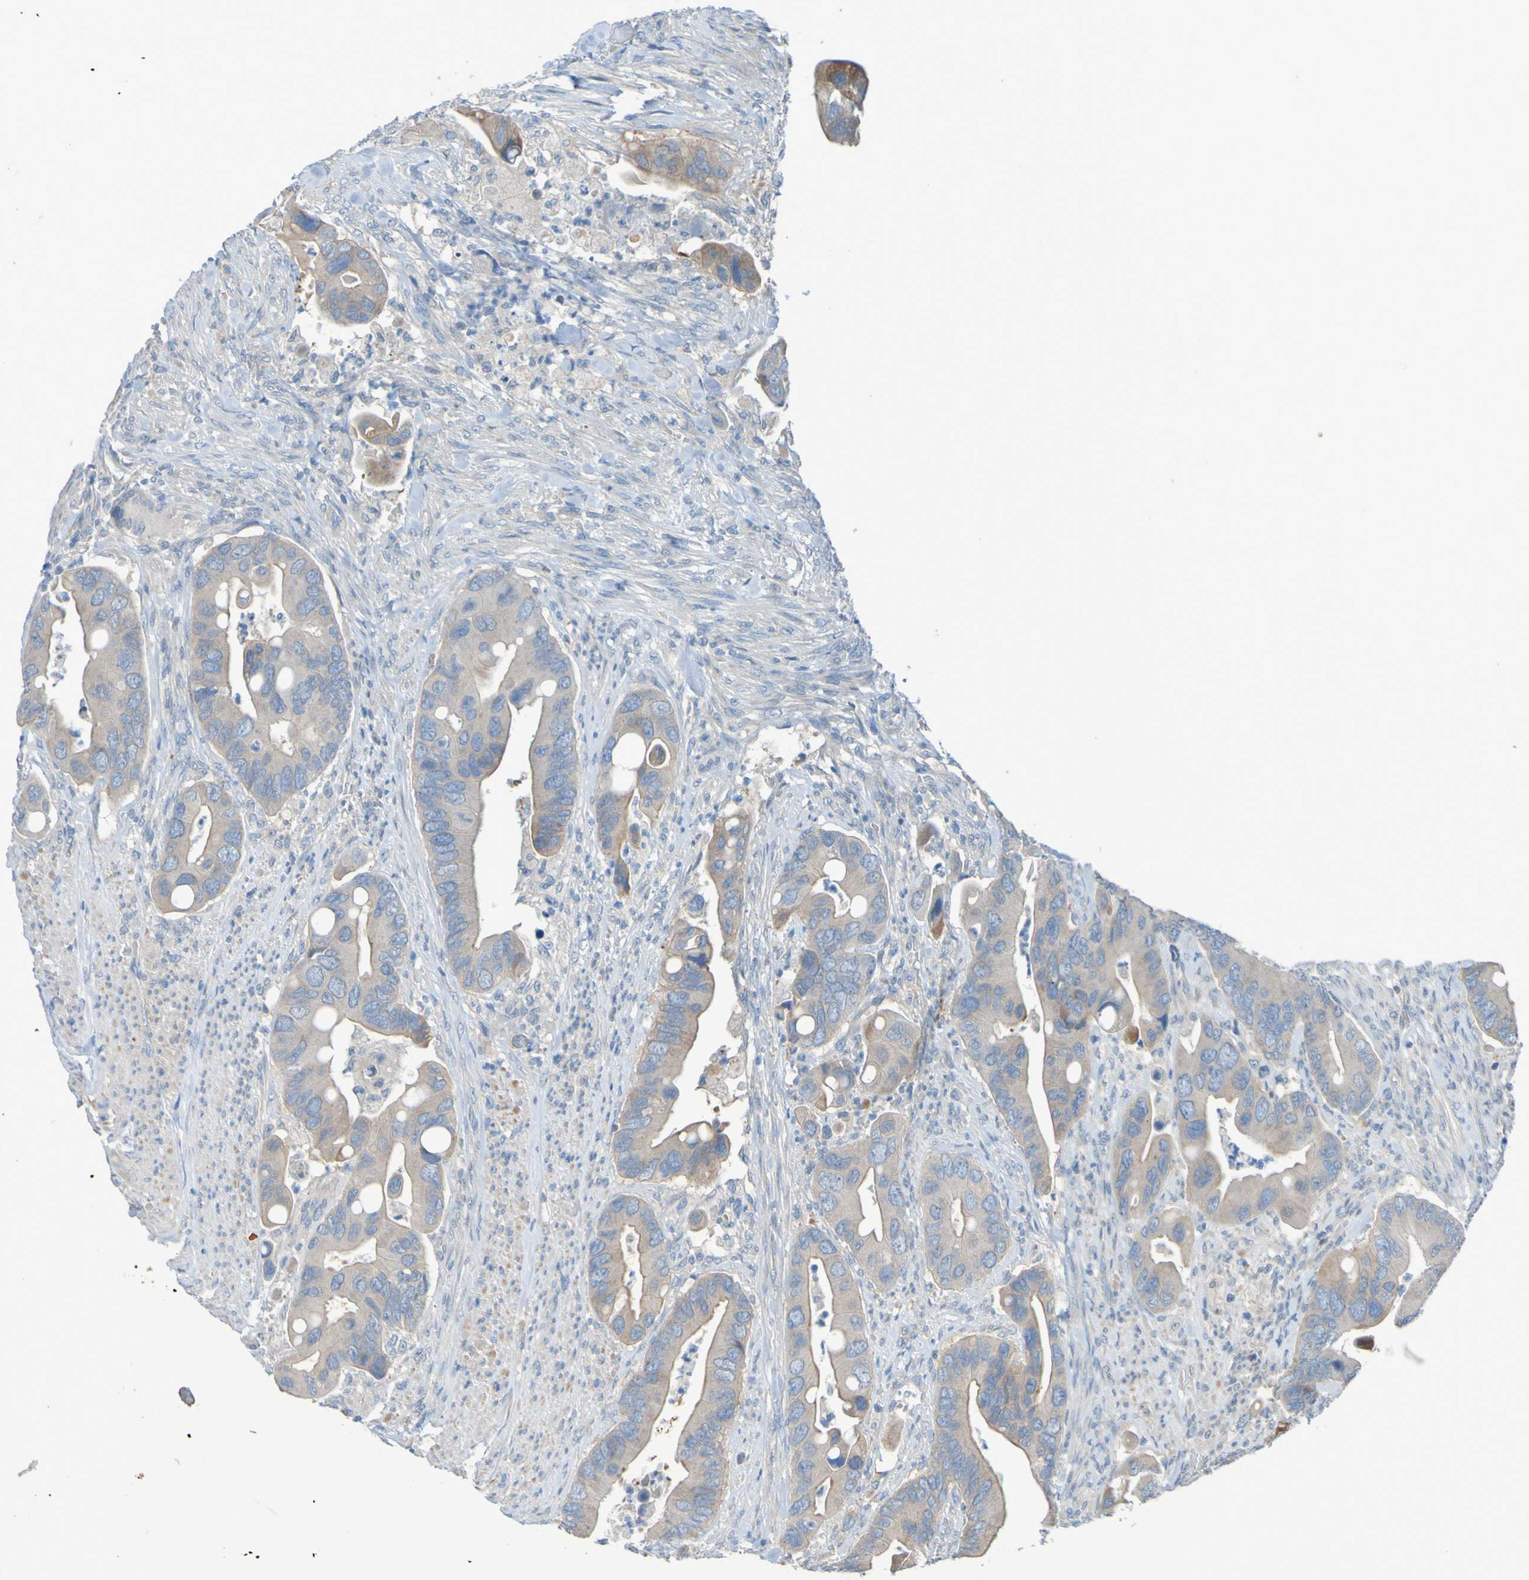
{"staining": {"intensity": "weak", "quantity": ">75%", "location": "cytoplasmic/membranous"}, "tissue": "colorectal cancer", "cell_type": "Tumor cells", "image_type": "cancer", "snomed": [{"axis": "morphology", "description": "Adenocarcinoma, NOS"}, {"axis": "topography", "description": "Rectum"}], "caption": "Immunohistochemistry (IHC) of human colorectal cancer (adenocarcinoma) displays low levels of weak cytoplasmic/membranous expression in about >75% of tumor cells.", "gene": "NPRL3", "patient": {"sex": "female", "age": 57}}